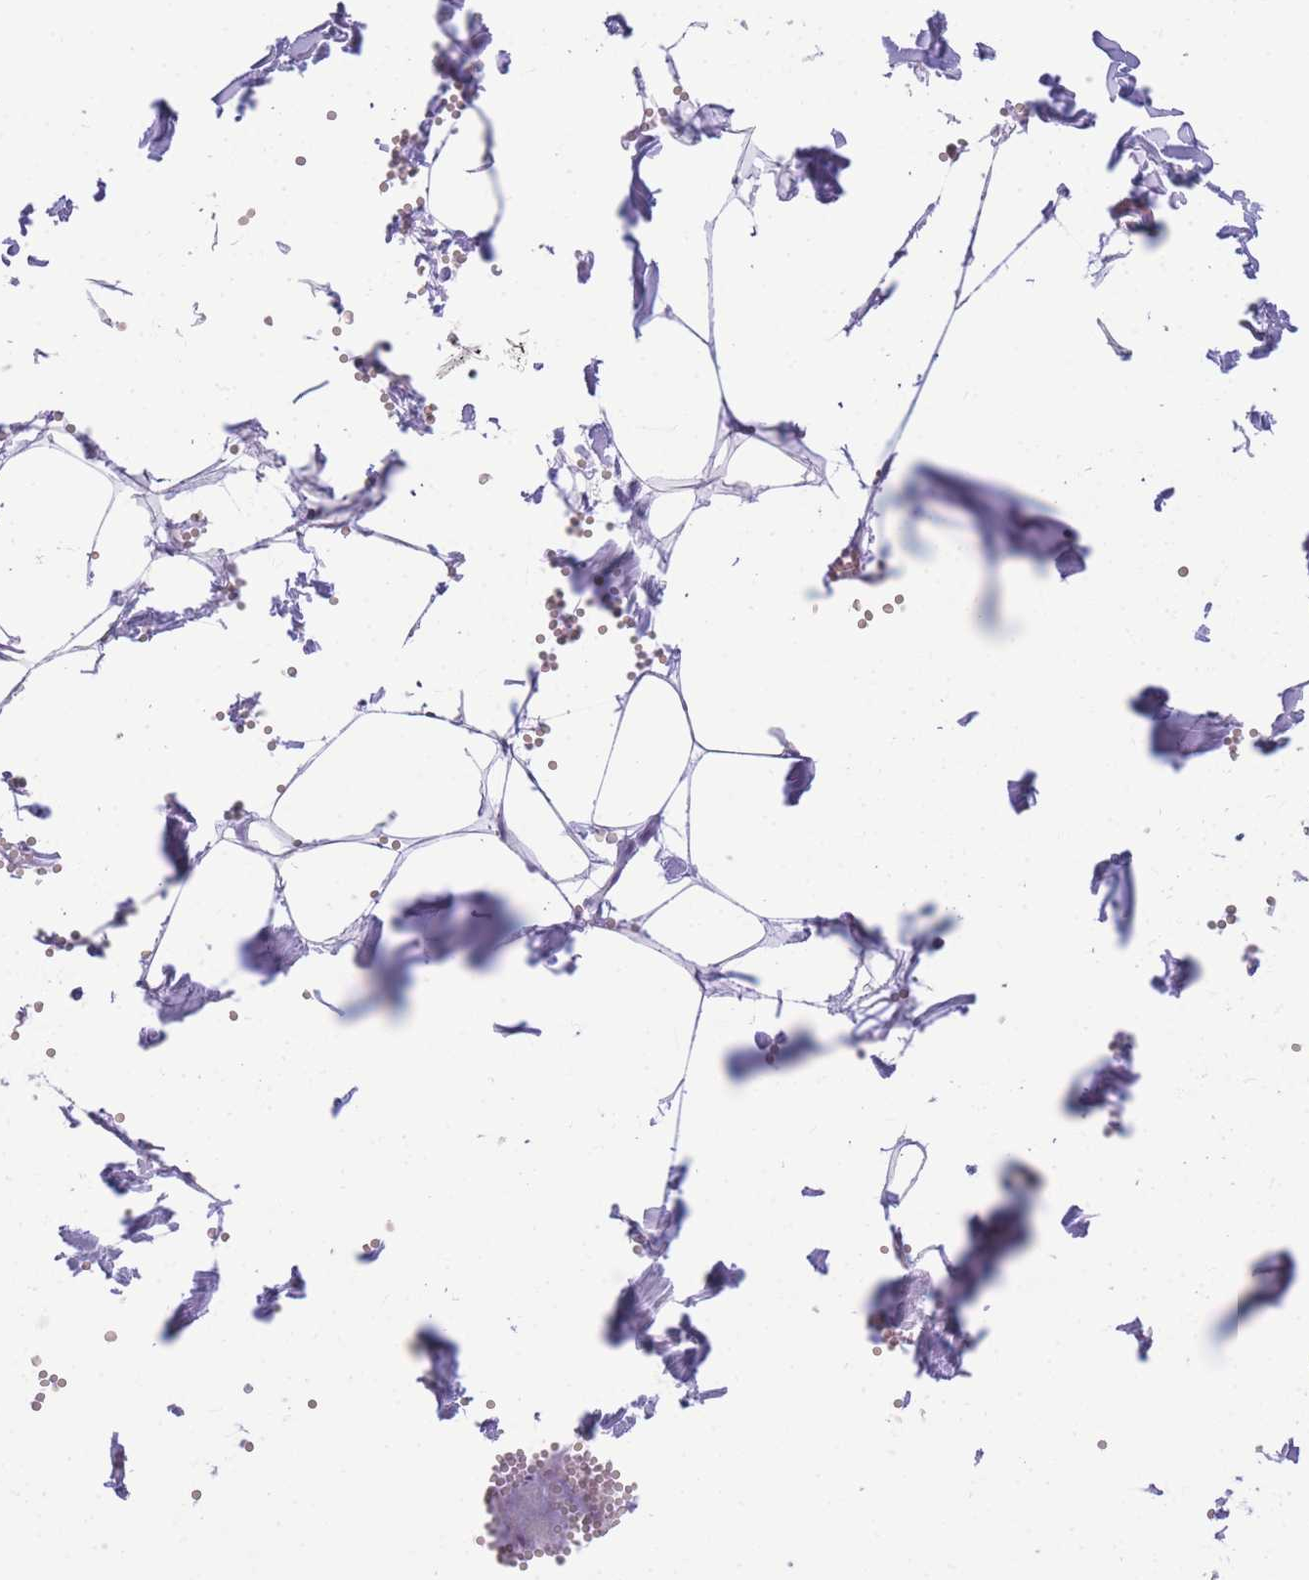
{"staining": {"intensity": "negative", "quantity": "none", "location": "none"}, "tissue": "adipose tissue", "cell_type": "Adipocytes", "image_type": "normal", "snomed": [{"axis": "morphology", "description": "Normal tissue, NOS"}, {"axis": "topography", "description": "Gallbladder"}, {"axis": "topography", "description": "Peripheral nerve tissue"}], "caption": "High power microscopy photomicrograph of an IHC micrograph of normal adipose tissue, revealing no significant positivity in adipocytes.", "gene": "NKD2", "patient": {"sex": "male", "age": 38}}